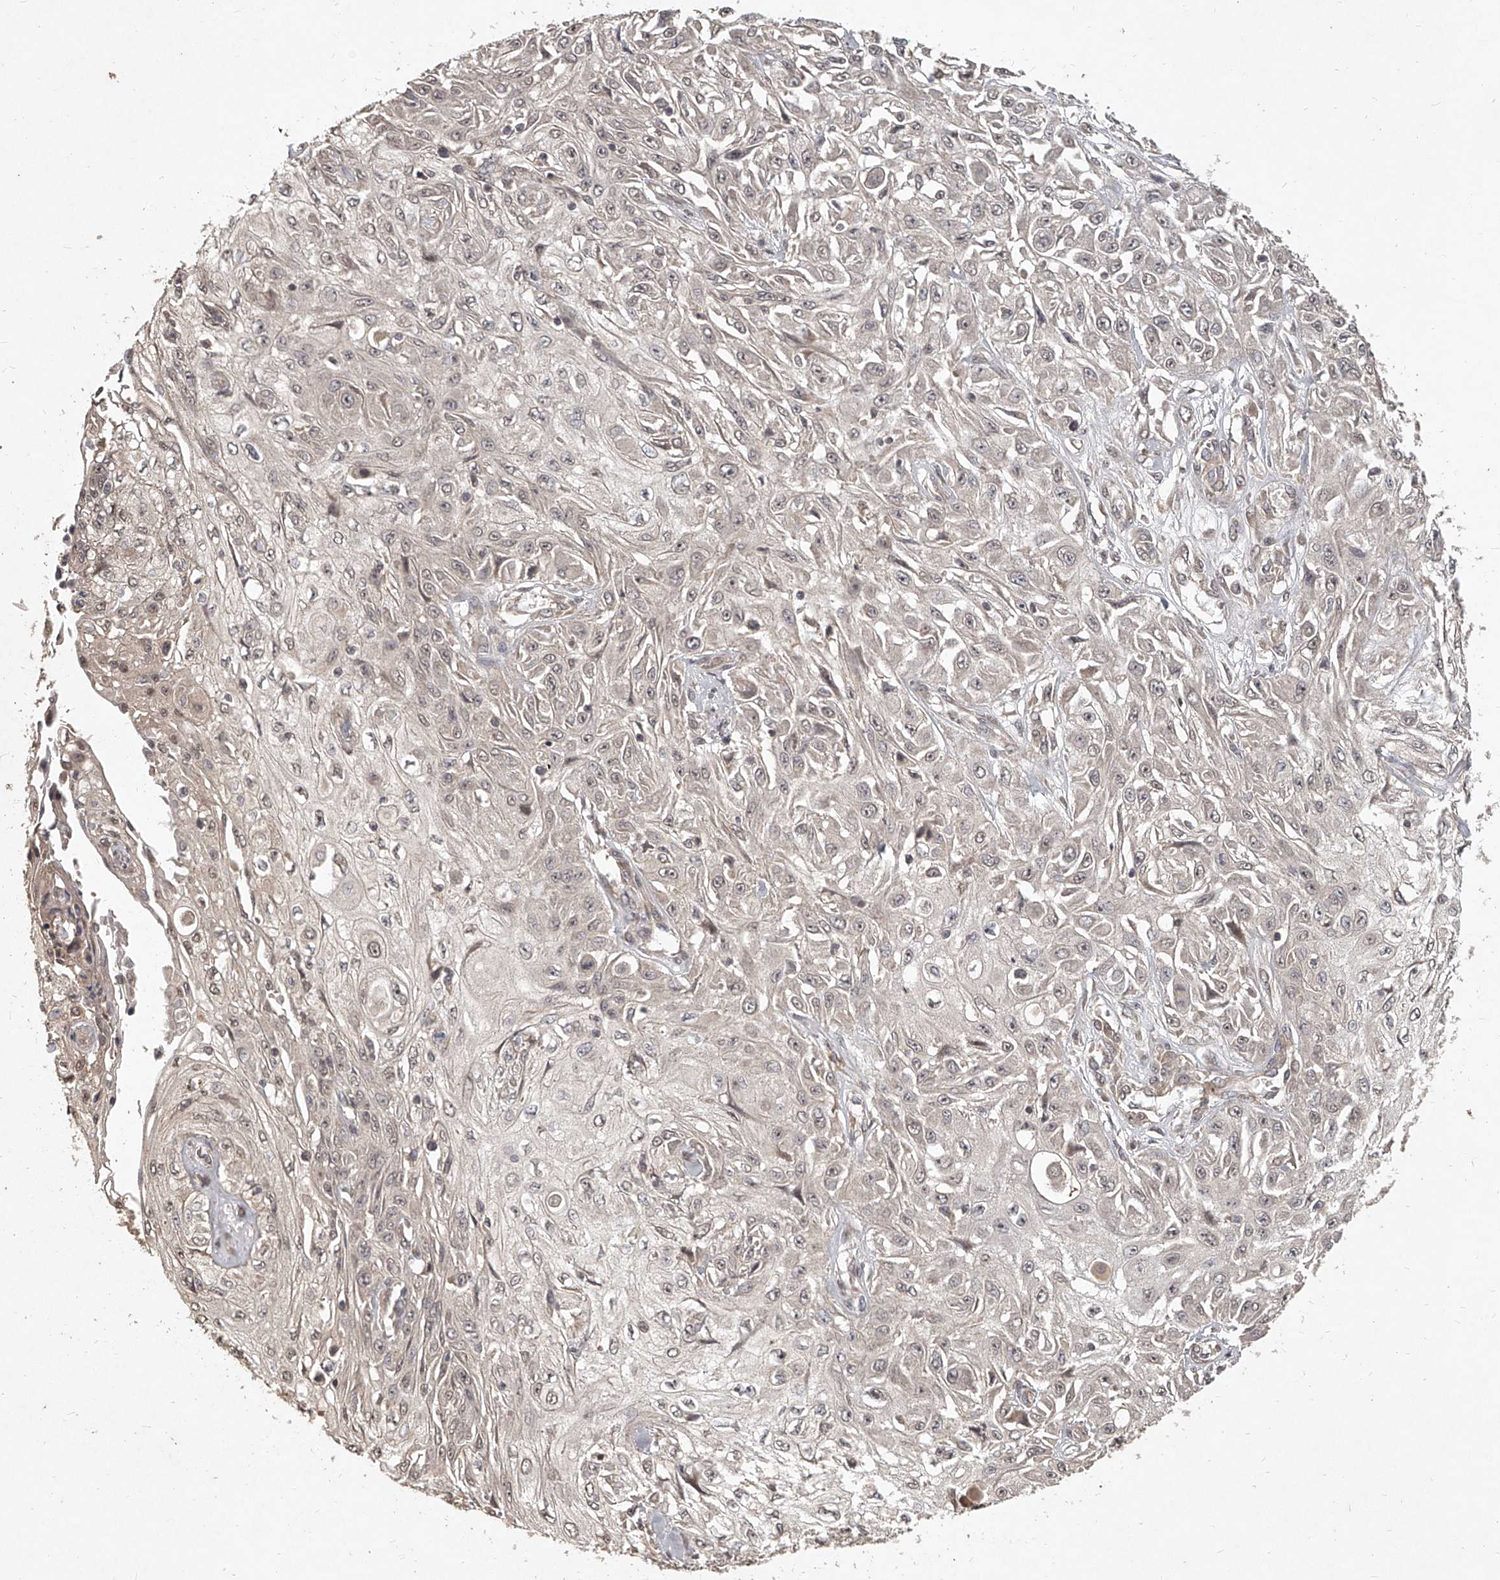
{"staining": {"intensity": "weak", "quantity": "<25%", "location": "nuclear"}, "tissue": "skin cancer", "cell_type": "Tumor cells", "image_type": "cancer", "snomed": [{"axis": "morphology", "description": "Squamous cell carcinoma, NOS"}, {"axis": "morphology", "description": "Squamous cell carcinoma, metastatic, NOS"}, {"axis": "topography", "description": "Skin"}, {"axis": "topography", "description": "Lymph node"}], "caption": "Micrograph shows no protein positivity in tumor cells of metastatic squamous cell carcinoma (skin) tissue.", "gene": "SLC37A1", "patient": {"sex": "male", "age": 75}}